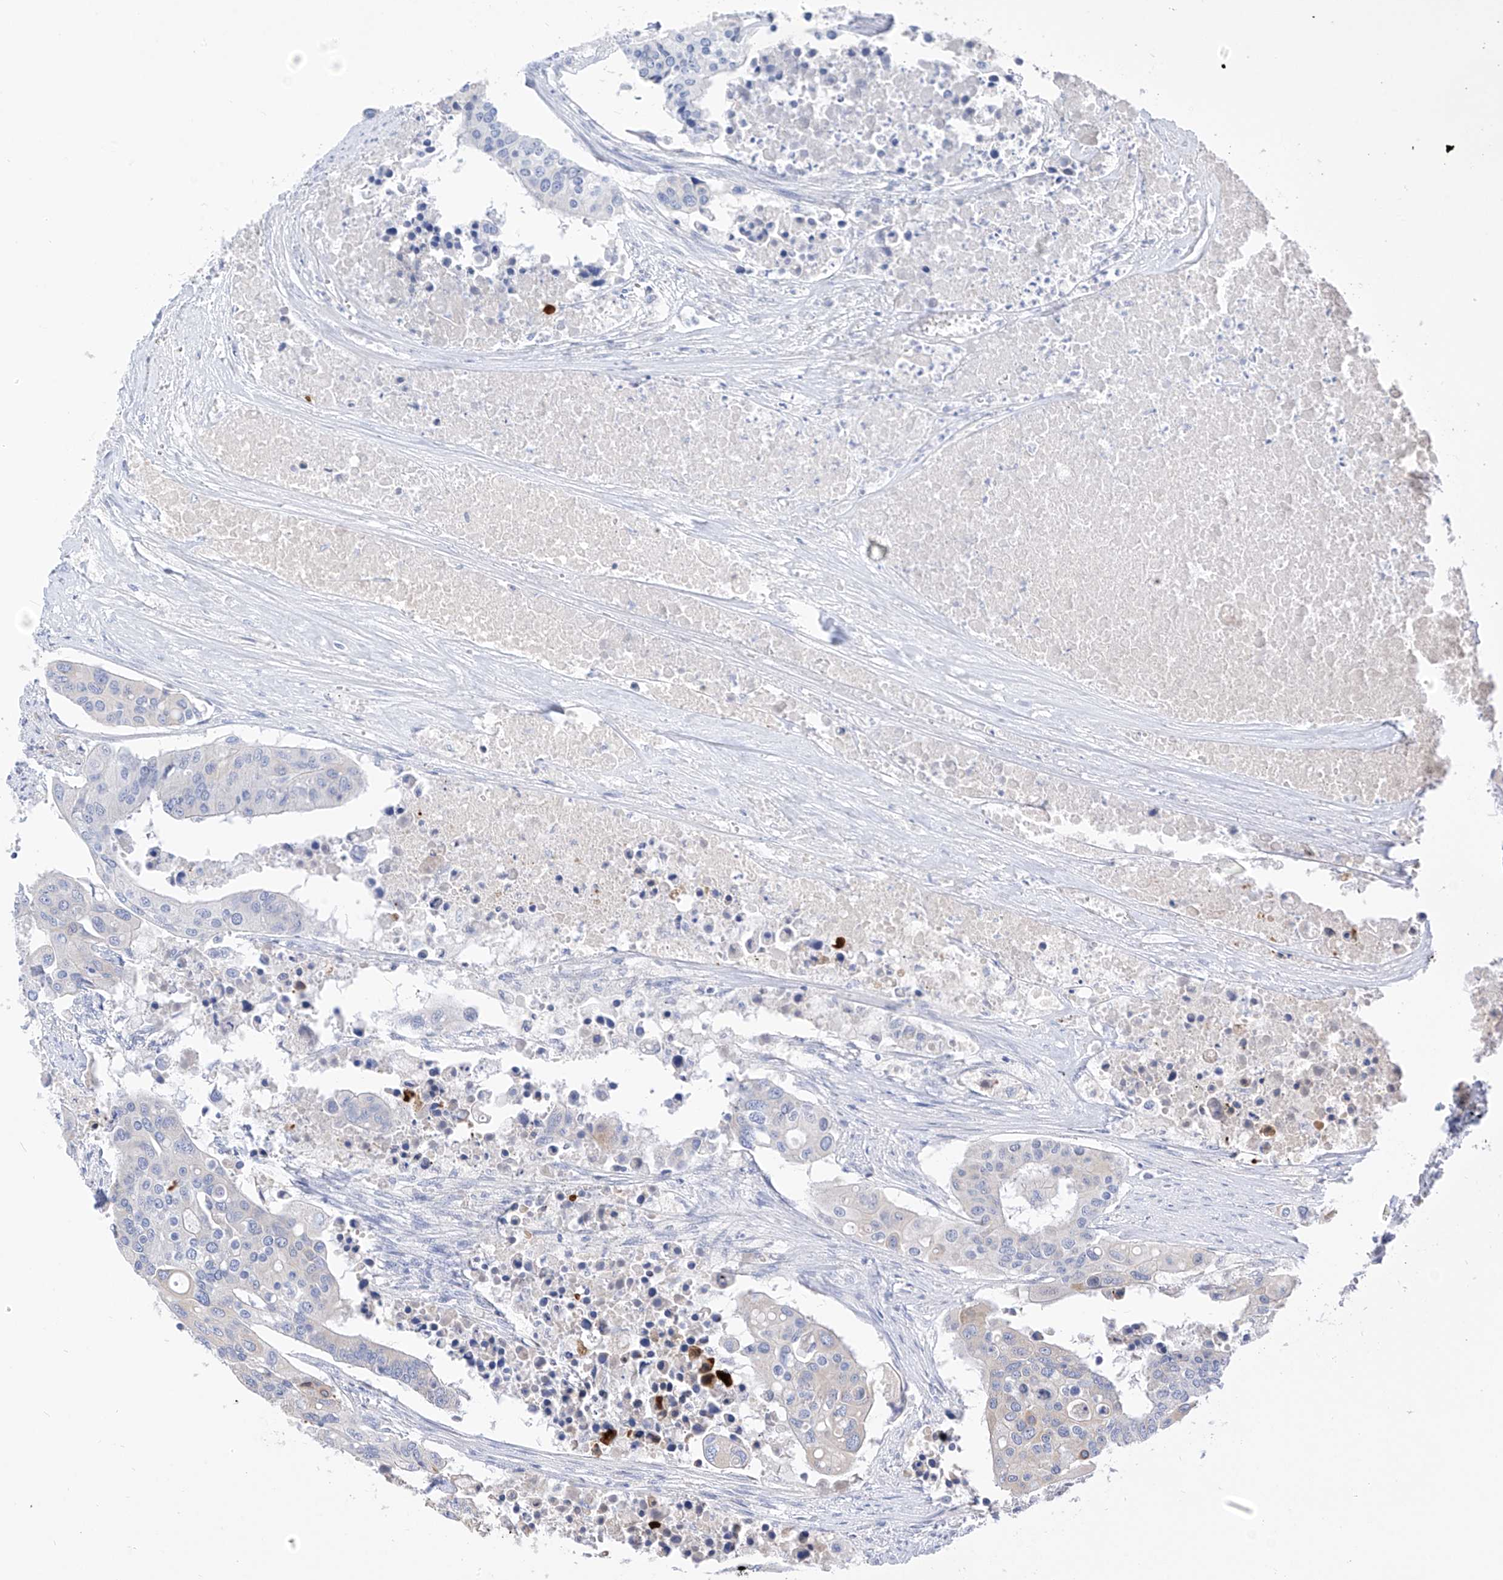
{"staining": {"intensity": "weak", "quantity": "<25%", "location": "cytoplasmic/membranous"}, "tissue": "colorectal cancer", "cell_type": "Tumor cells", "image_type": "cancer", "snomed": [{"axis": "morphology", "description": "Adenocarcinoma, NOS"}, {"axis": "topography", "description": "Colon"}], "caption": "The micrograph exhibits no significant staining in tumor cells of colorectal cancer (adenocarcinoma). (DAB immunohistochemistry (IHC) with hematoxylin counter stain).", "gene": "RASA2", "patient": {"sex": "male", "age": 77}}